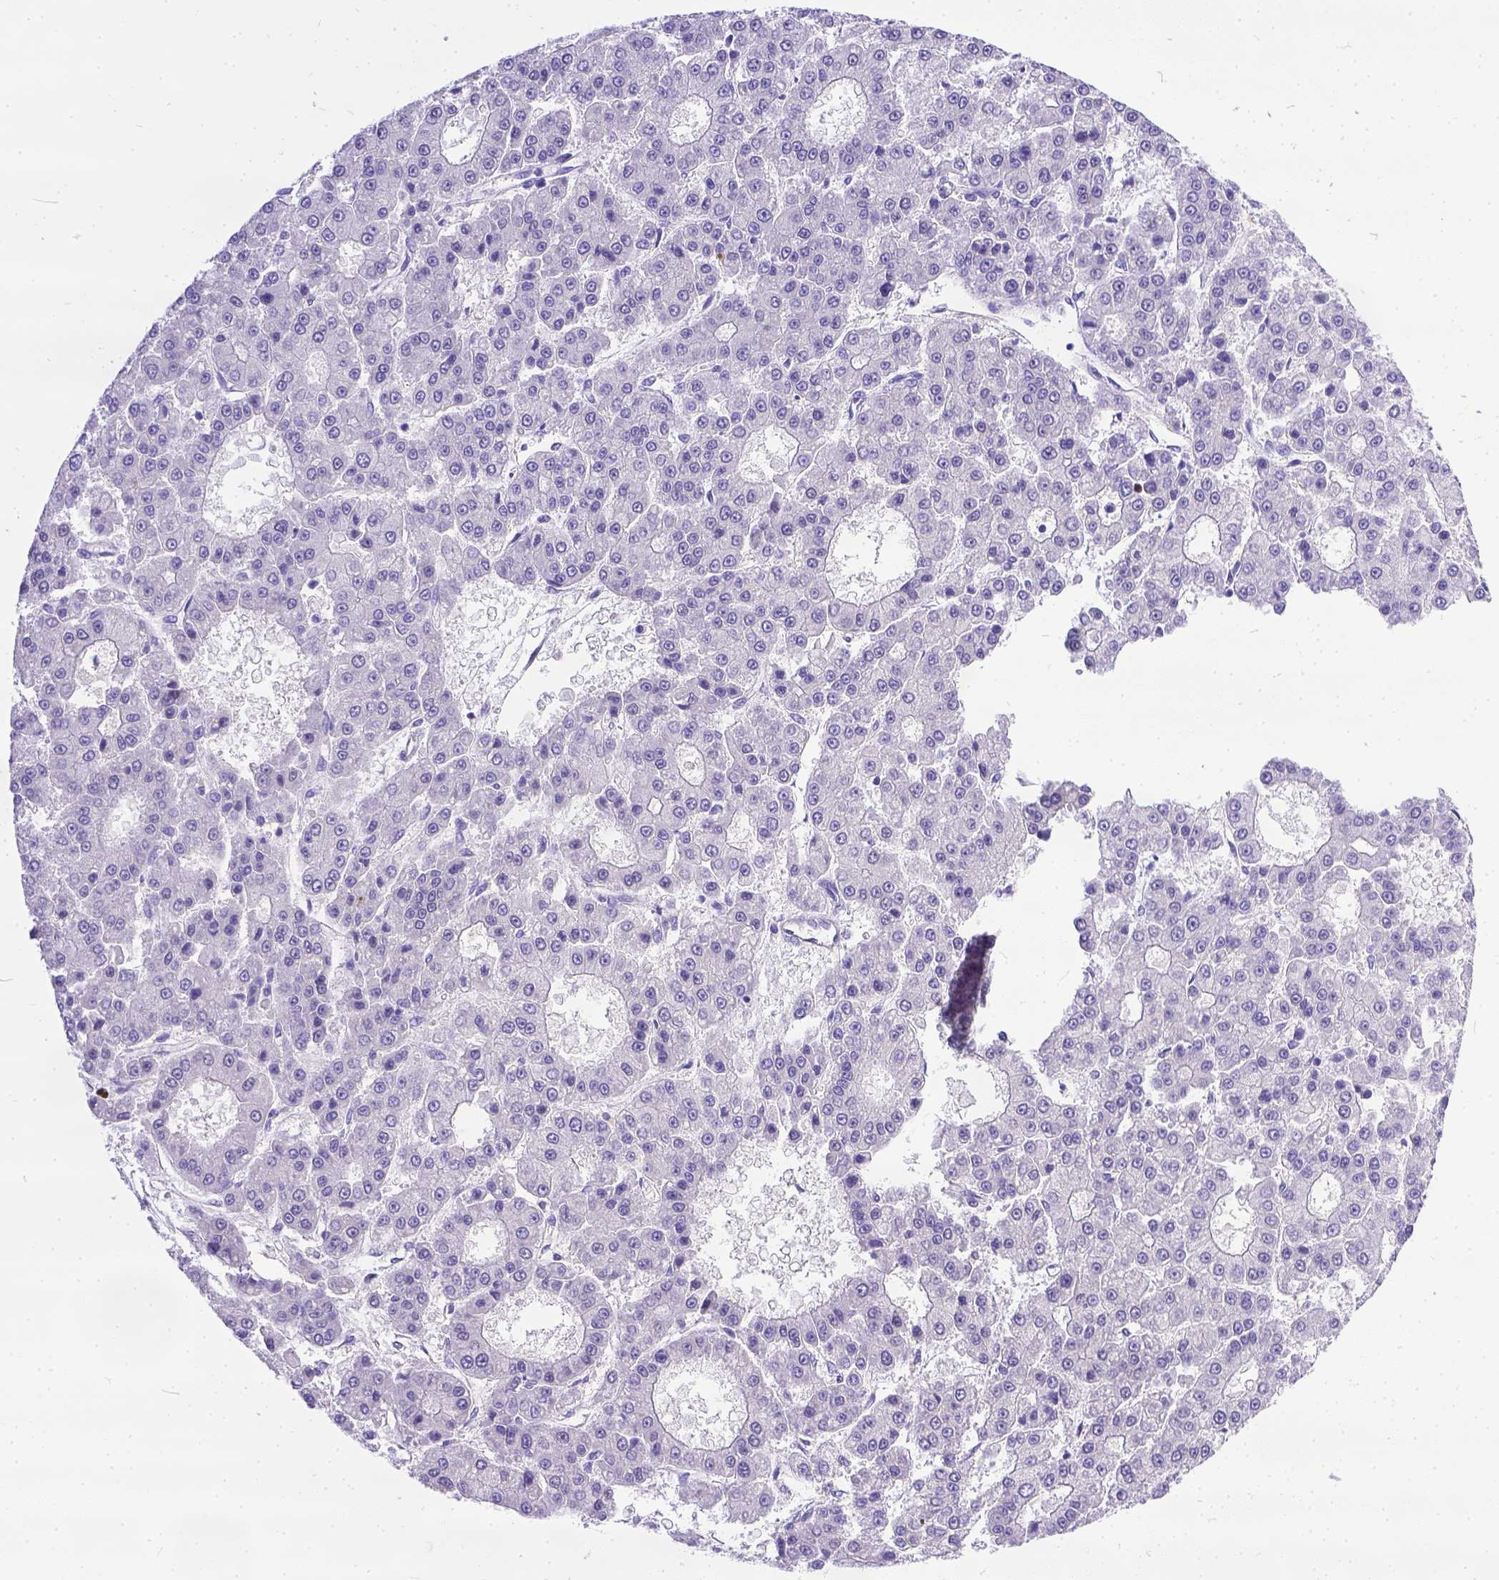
{"staining": {"intensity": "negative", "quantity": "none", "location": "none"}, "tissue": "liver cancer", "cell_type": "Tumor cells", "image_type": "cancer", "snomed": [{"axis": "morphology", "description": "Carcinoma, Hepatocellular, NOS"}, {"axis": "topography", "description": "Liver"}], "caption": "Image shows no protein positivity in tumor cells of liver hepatocellular carcinoma tissue.", "gene": "DLEC1", "patient": {"sex": "male", "age": 70}}